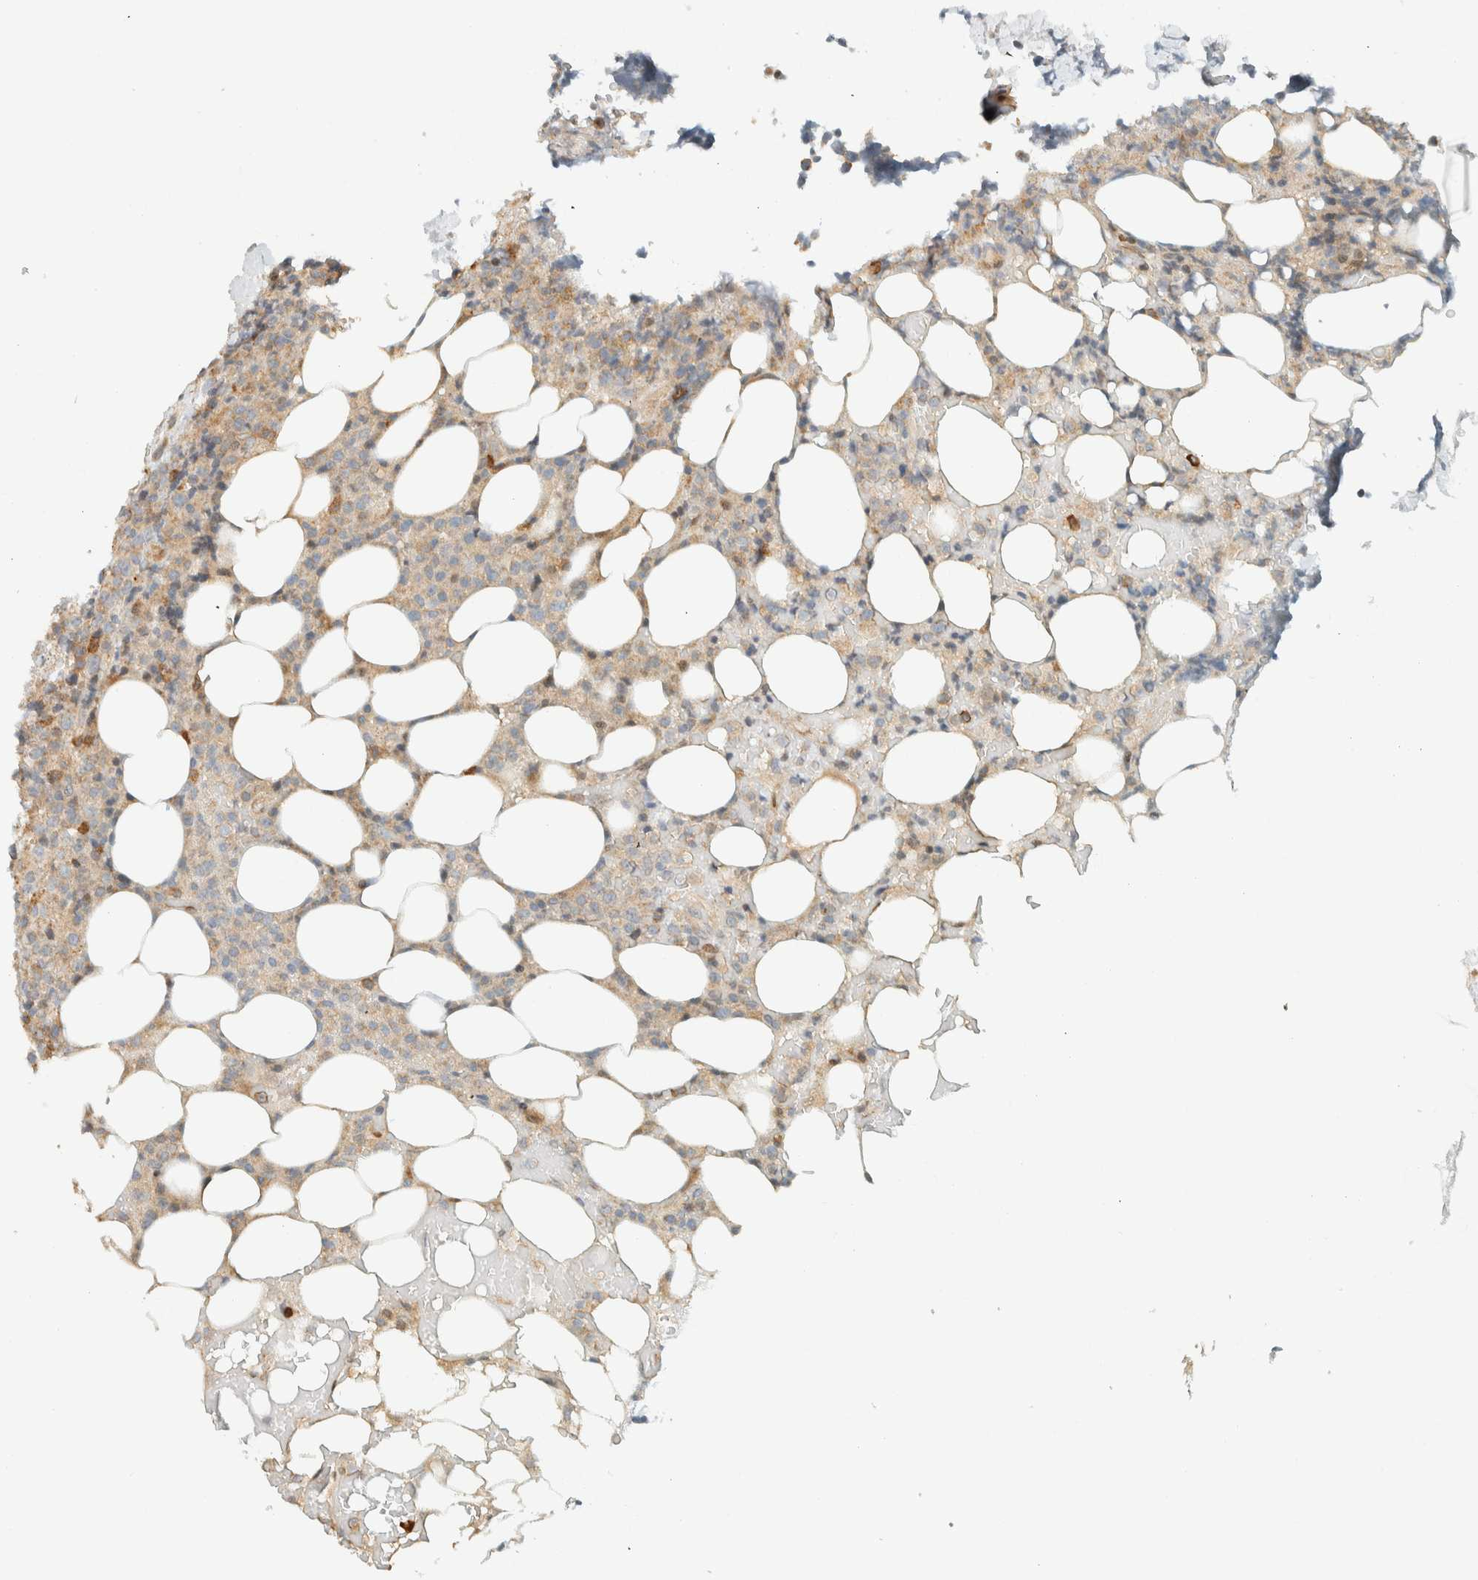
{"staining": {"intensity": "weak", "quantity": "<25%", "location": "cytoplasmic/membranous"}, "tissue": "lymphoma", "cell_type": "Tumor cells", "image_type": "cancer", "snomed": [{"axis": "morphology", "description": "Malignant lymphoma, non-Hodgkin's type, High grade"}, {"axis": "topography", "description": "Lymph node"}], "caption": "Human malignant lymphoma, non-Hodgkin's type (high-grade) stained for a protein using IHC shows no staining in tumor cells.", "gene": "CCDC171", "patient": {"sex": "male", "age": 13}}